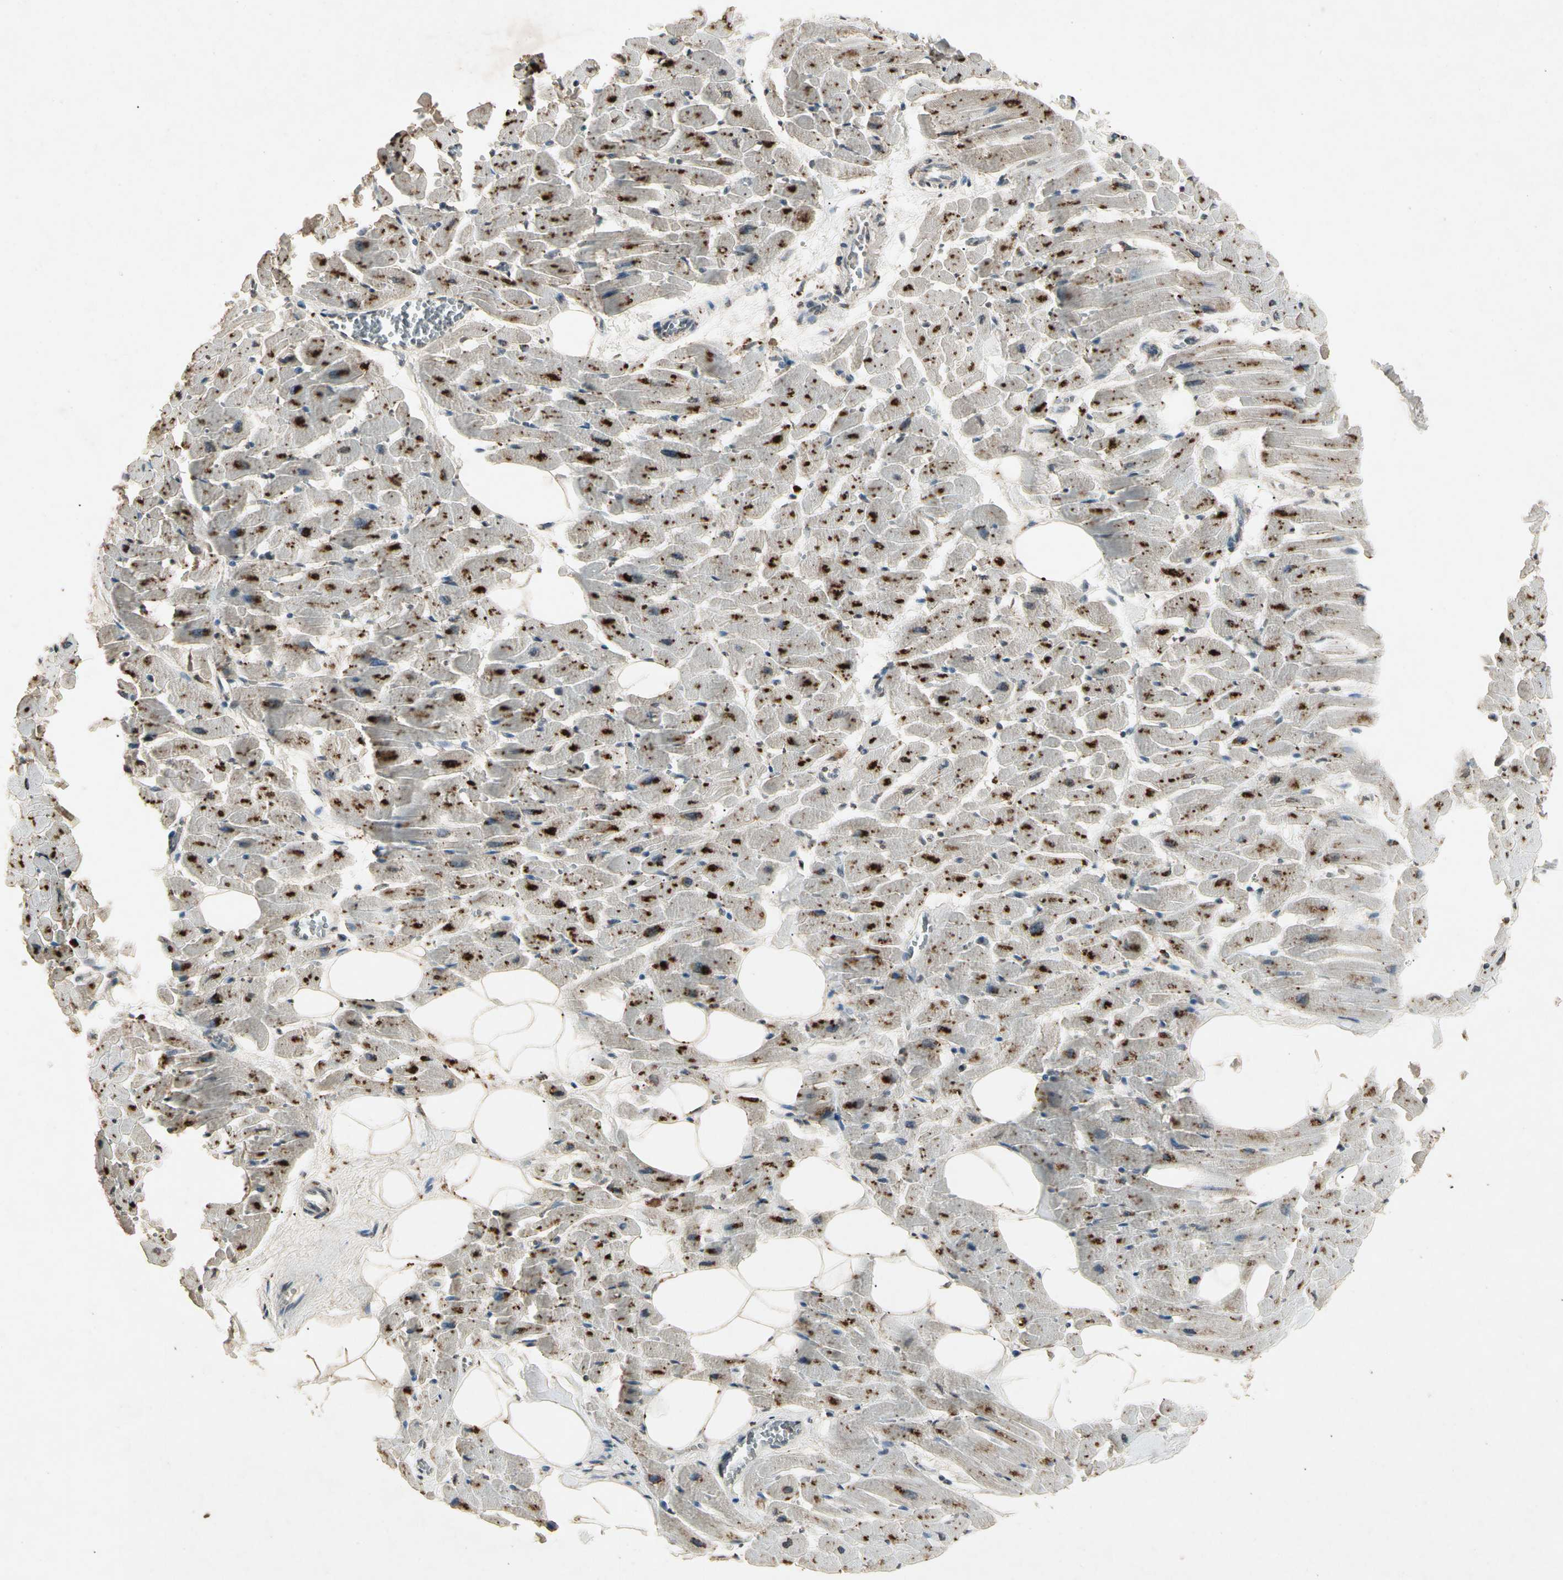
{"staining": {"intensity": "strong", "quantity": "25%-75%", "location": "cytoplasmic/membranous"}, "tissue": "heart muscle", "cell_type": "Cardiomyocytes", "image_type": "normal", "snomed": [{"axis": "morphology", "description": "Normal tissue, NOS"}, {"axis": "topography", "description": "Heart"}], "caption": "High-magnification brightfield microscopy of unremarkable heart muscle stained with DAB (3,3'-diaminobenzidine) (brown) and counterstained with hematoxylin (blue). cardiomyocytes exhibit strong cytoplasmic/membranous staining is present in about25%-75% of cells.", "gene": "CP", "patient": {"sex": "female", "age": 19}}